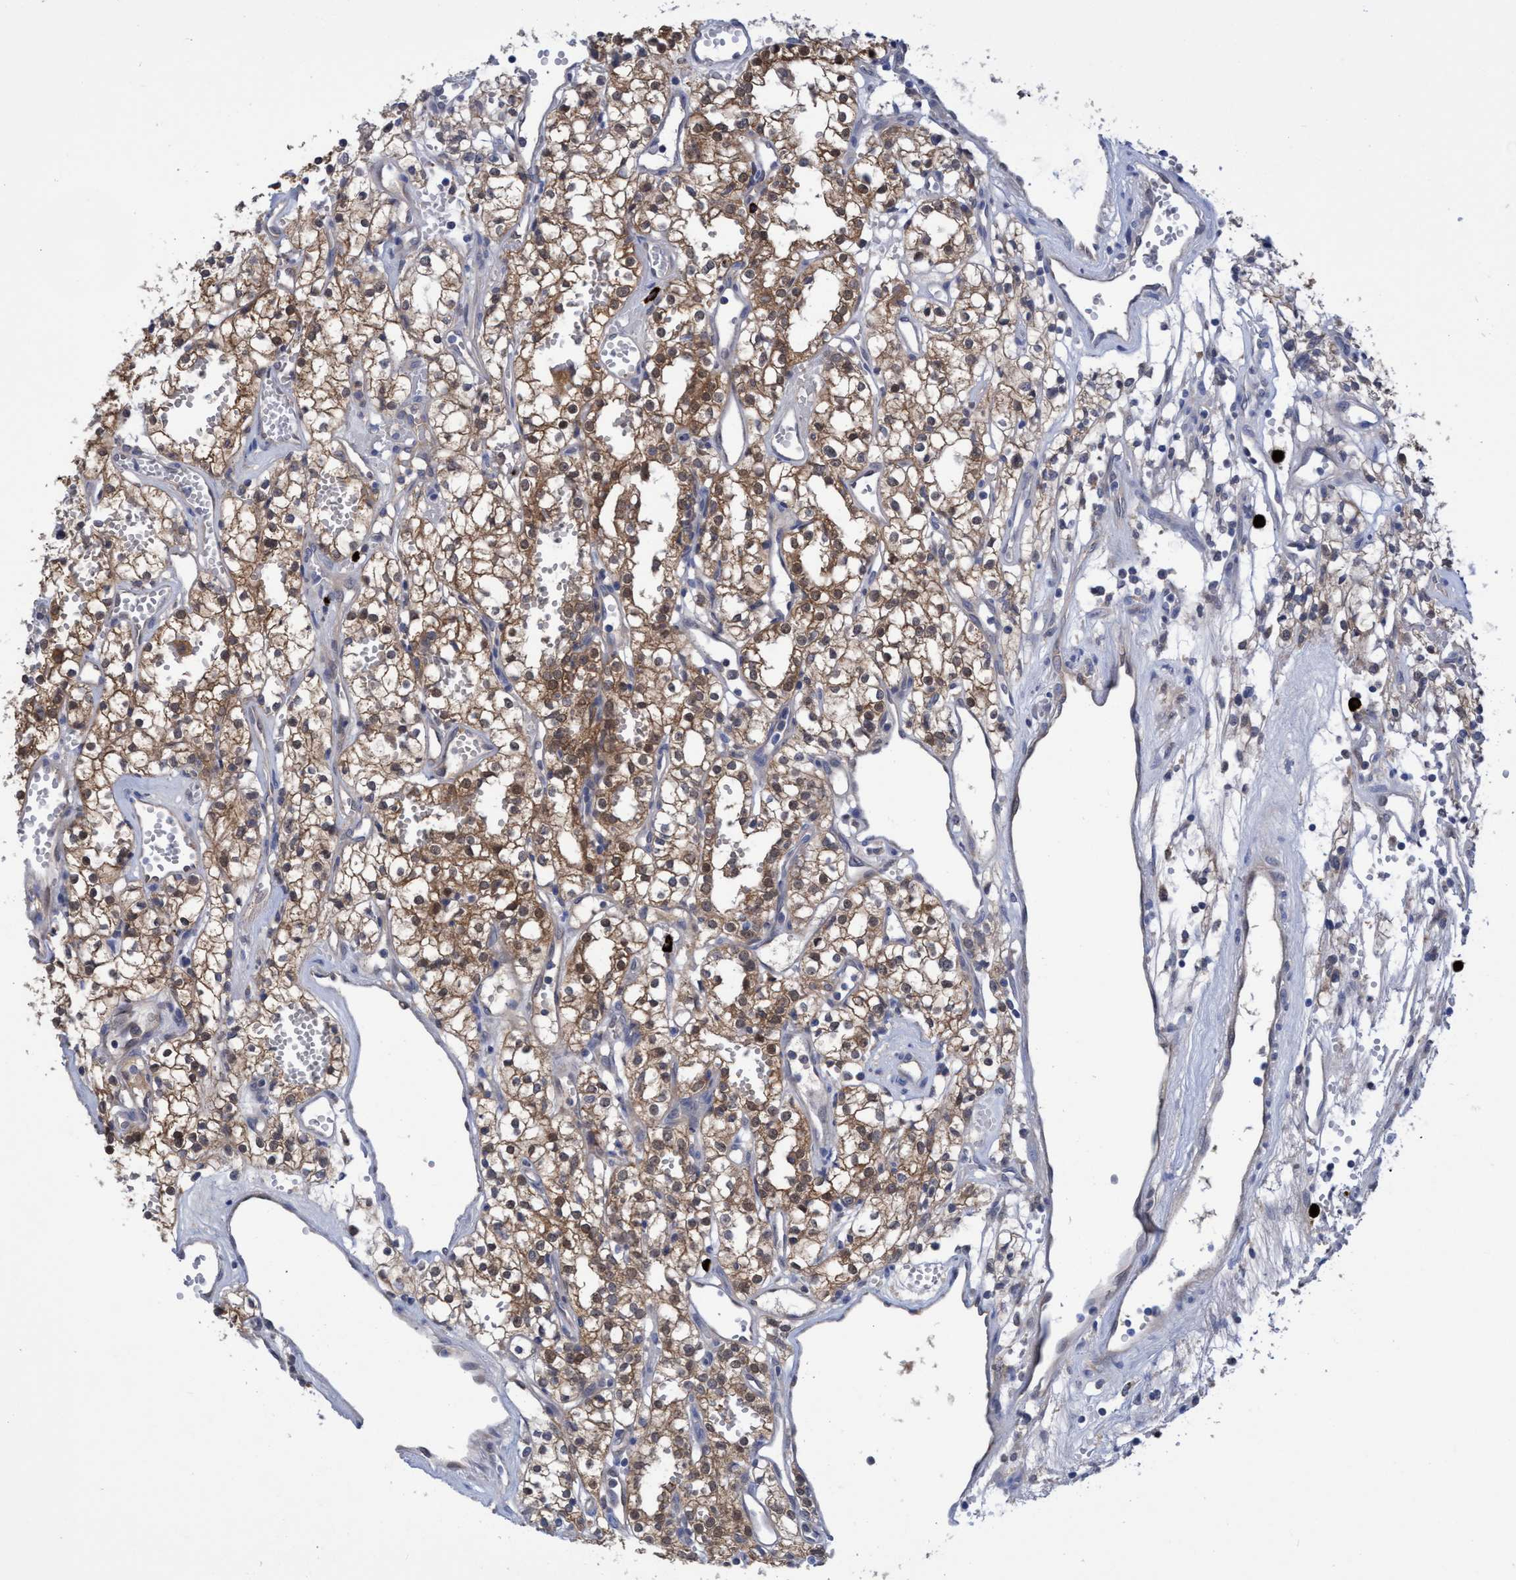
{"staining": {"intensity": "moderate", "quantity": "25%-75%", "location": "cytoplasmic/membranous"}, "tissue": "renal cancer", "cell_type": "Tumor cells", "image_type": "cancer", "snomed": [{"axis": "morphology", "description": "Adenocarcinoma, NOS"}, {"axis": "topography", "description": "Kidney"}], "caption": "Brown immunohistochemical staining in renal adenocarcinoma demonstrates moderate cytoplasmic/membranous expression in about 25%-75% of tumor cells. (Stains: DAB (3,3'-diaminobenzidine) in brown, nuclei in blue, Microscopy: brightfield microscopy at high magnification).", "gene": "PNPO", "patient": {"sex": "male", "age": 59}}